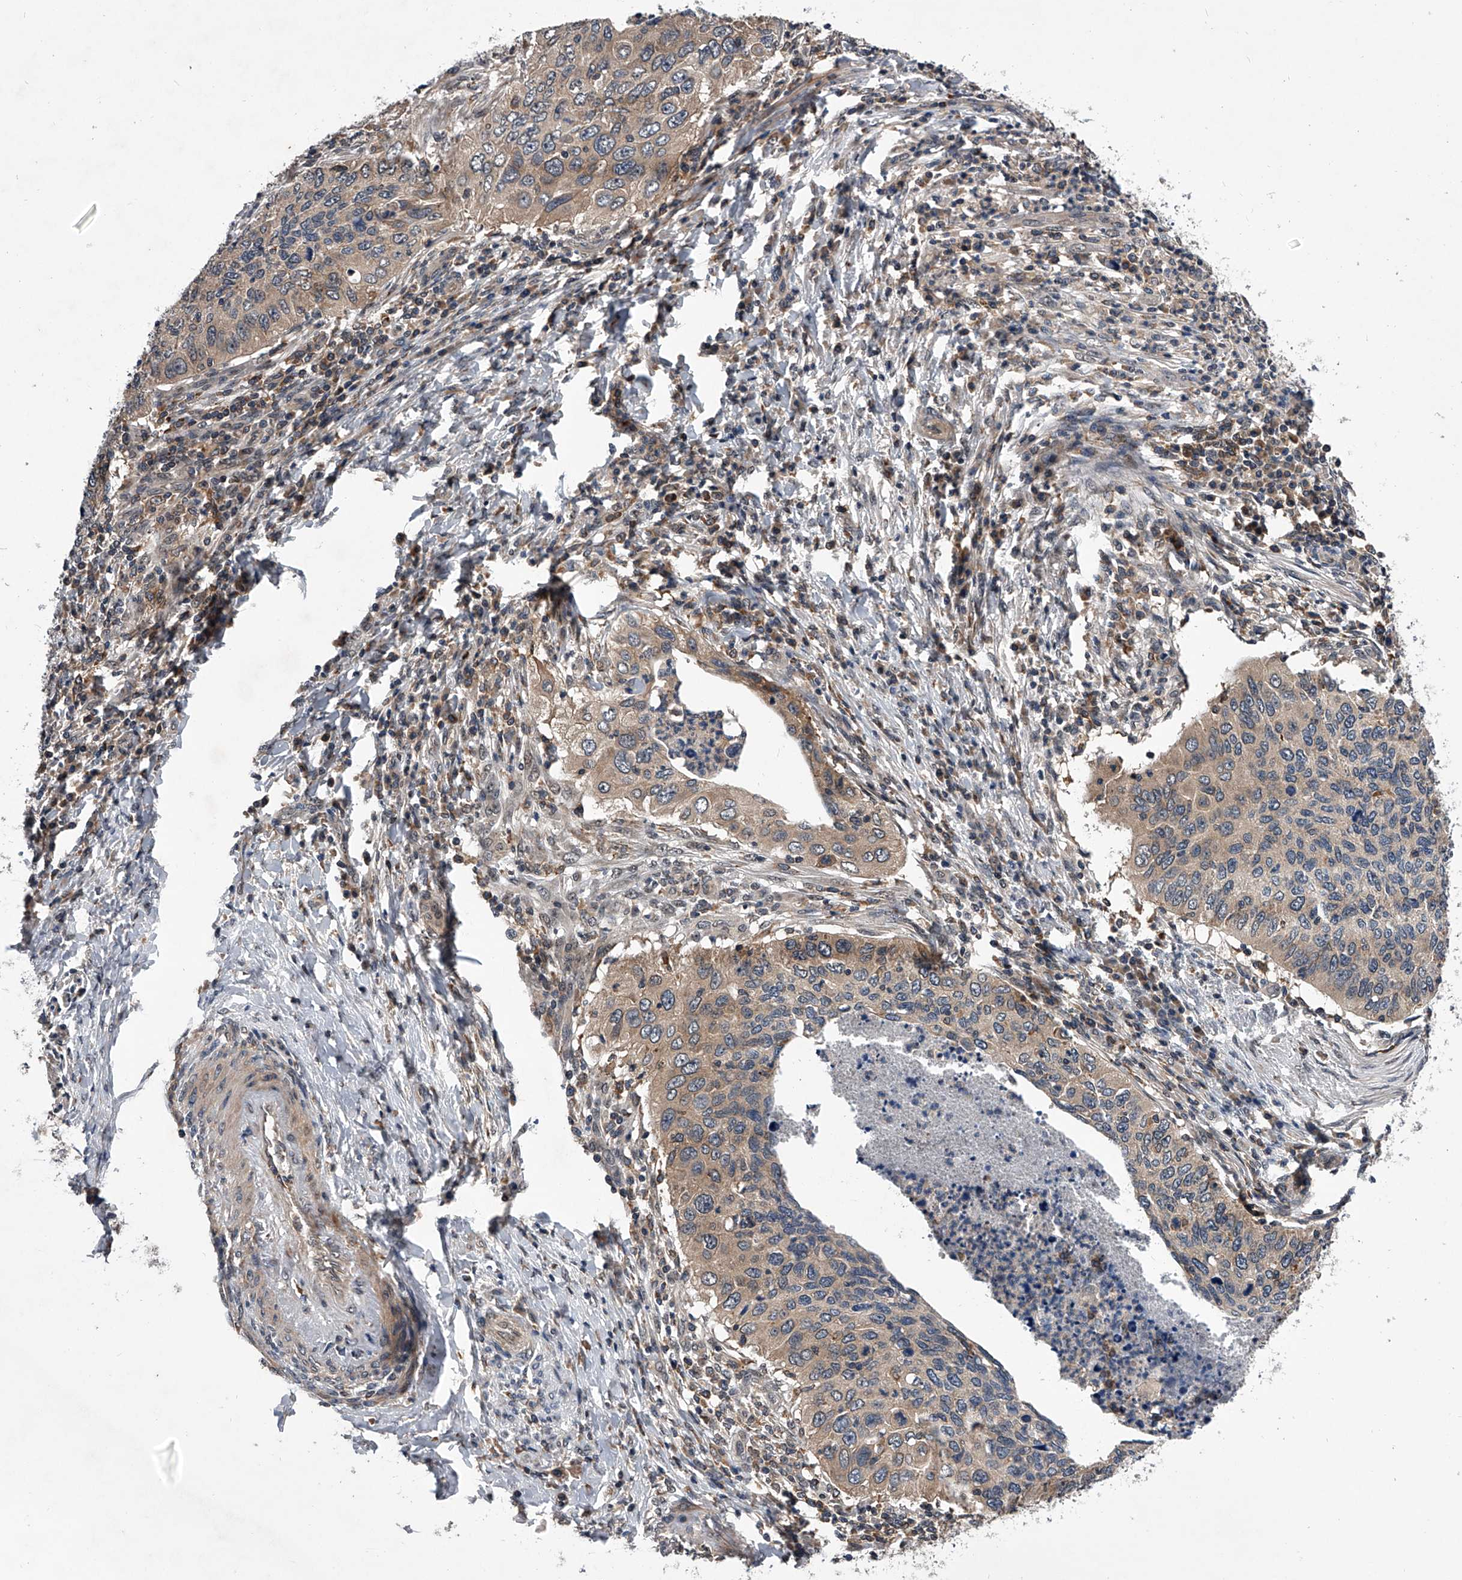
{"staining": {"intensity": "weak", "quantity": "<25%", "location": "cytoplasmic/membranous"}, "tissue": "cervical cancer", "cell_type": "Tumor cells", "image_type": "cancer", "snomed": [{"axis": "morphology", "description": "Squamous cell carcinoma, NOS"}, {"axis": "topography", "description": "Cervix"}], "caption": "Immunohistochemistry photomicrograph of neoplastic tissue: squamous cell carcinoma (cervical) stained with DAB exhibits no significant protein positivity in tumor cells. (DAB (3,3'-diaminobenzidine) immunohistochemistry visualized using brightfield microscopy, high magnification).", "gene": "ZNF30", "patient": {"sex": "female", "age": 38}}